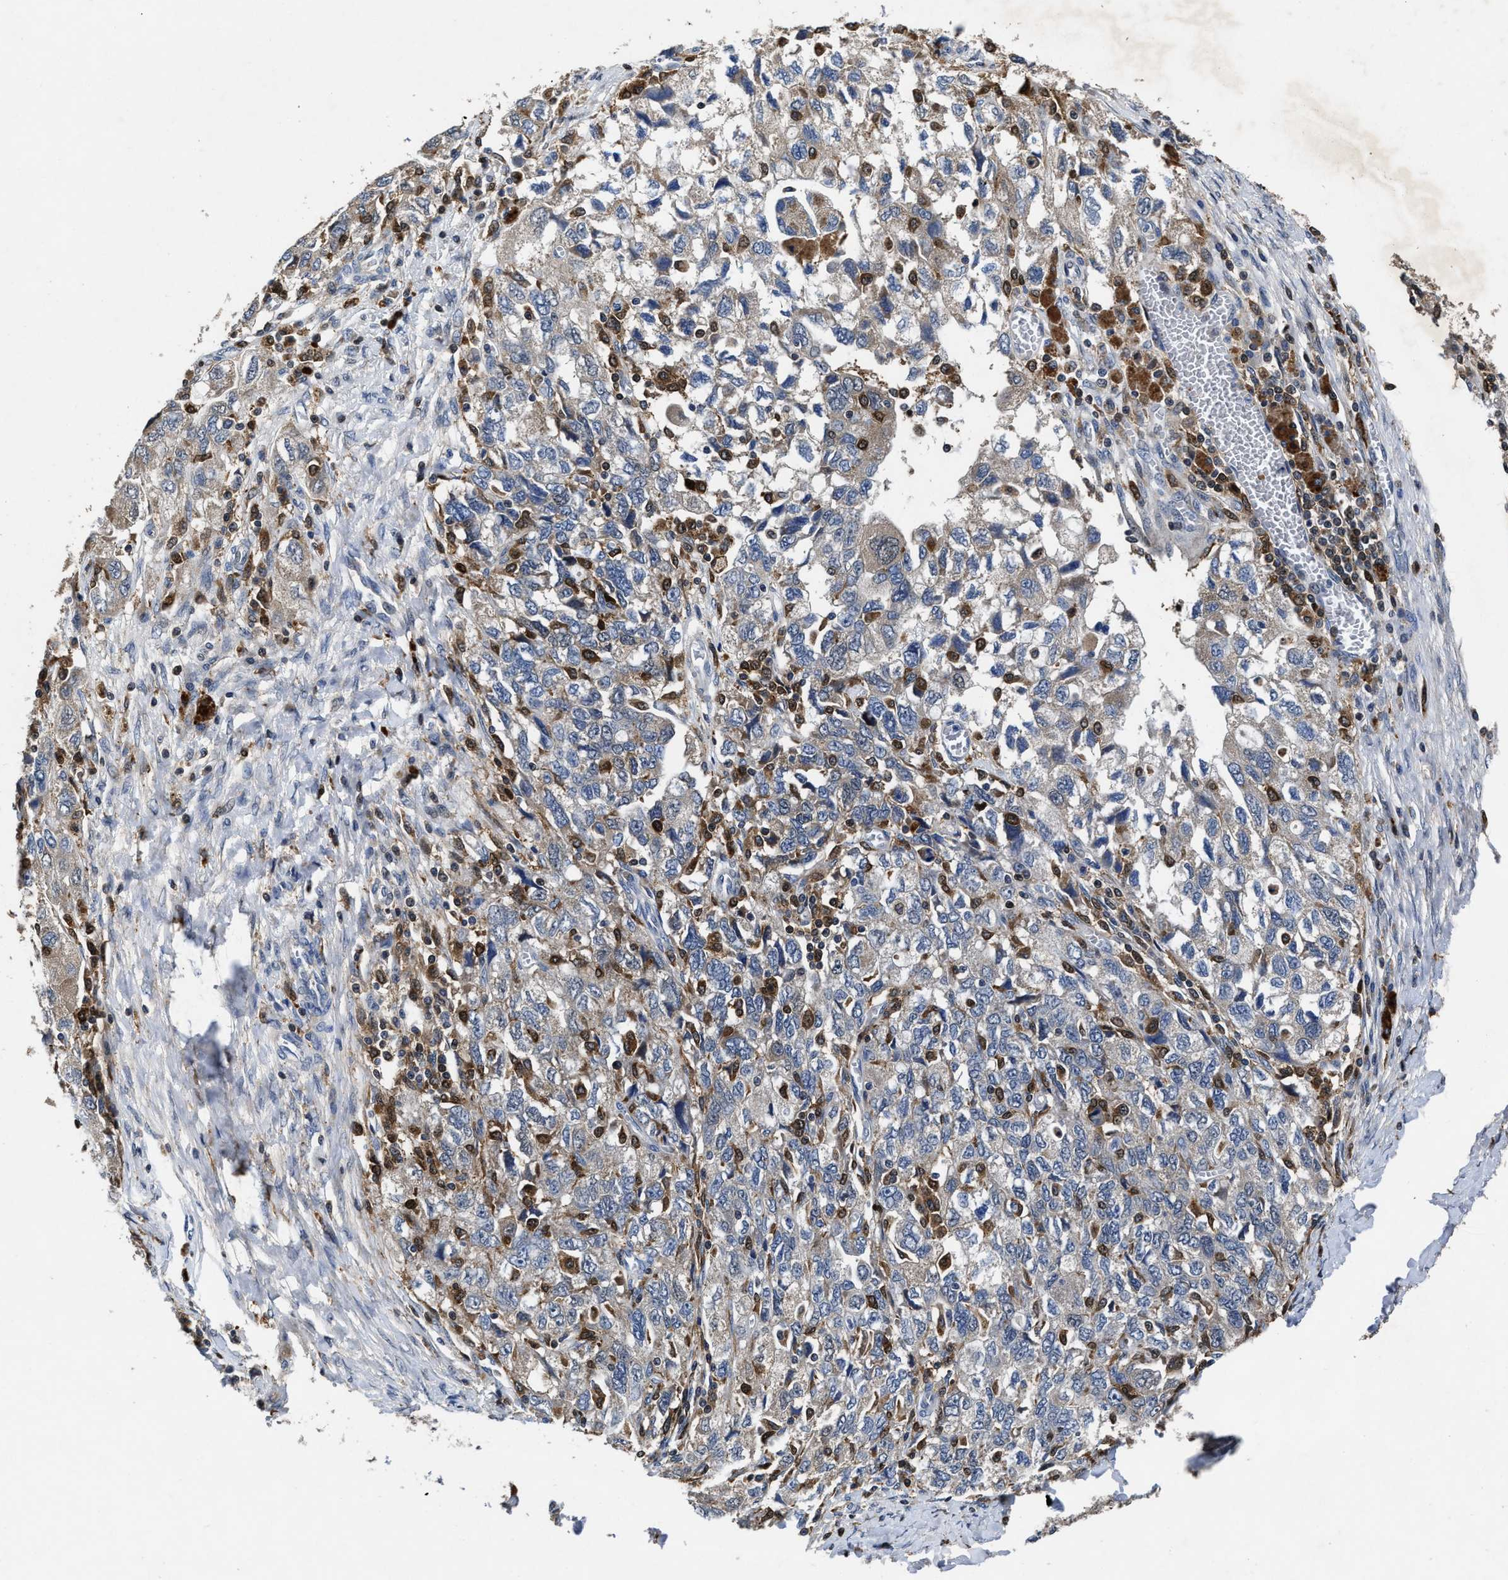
{"staining": {"intensity": "weak", "quantity": "<25%", "location": "cytoplasmic/membranous"}, "tissue": "ovarian cancer", "cell_type": "Tumor cells", "image_type": "cancer", "snomed": [{"axis": "morphology", "description": "Carcinoma, NOS"}, {"axis": "morphology", "description": "Cystadenocarcinoma, serous, NOS"}, {"axis": "topography", "description": "Ovary"}], "caption": "This is a micrograph of IHC staining of ovarian cancer, which shows no positivity in tumor cells.", "gene": "RGS10", "patient": {"sex": "female", "age": 69}}